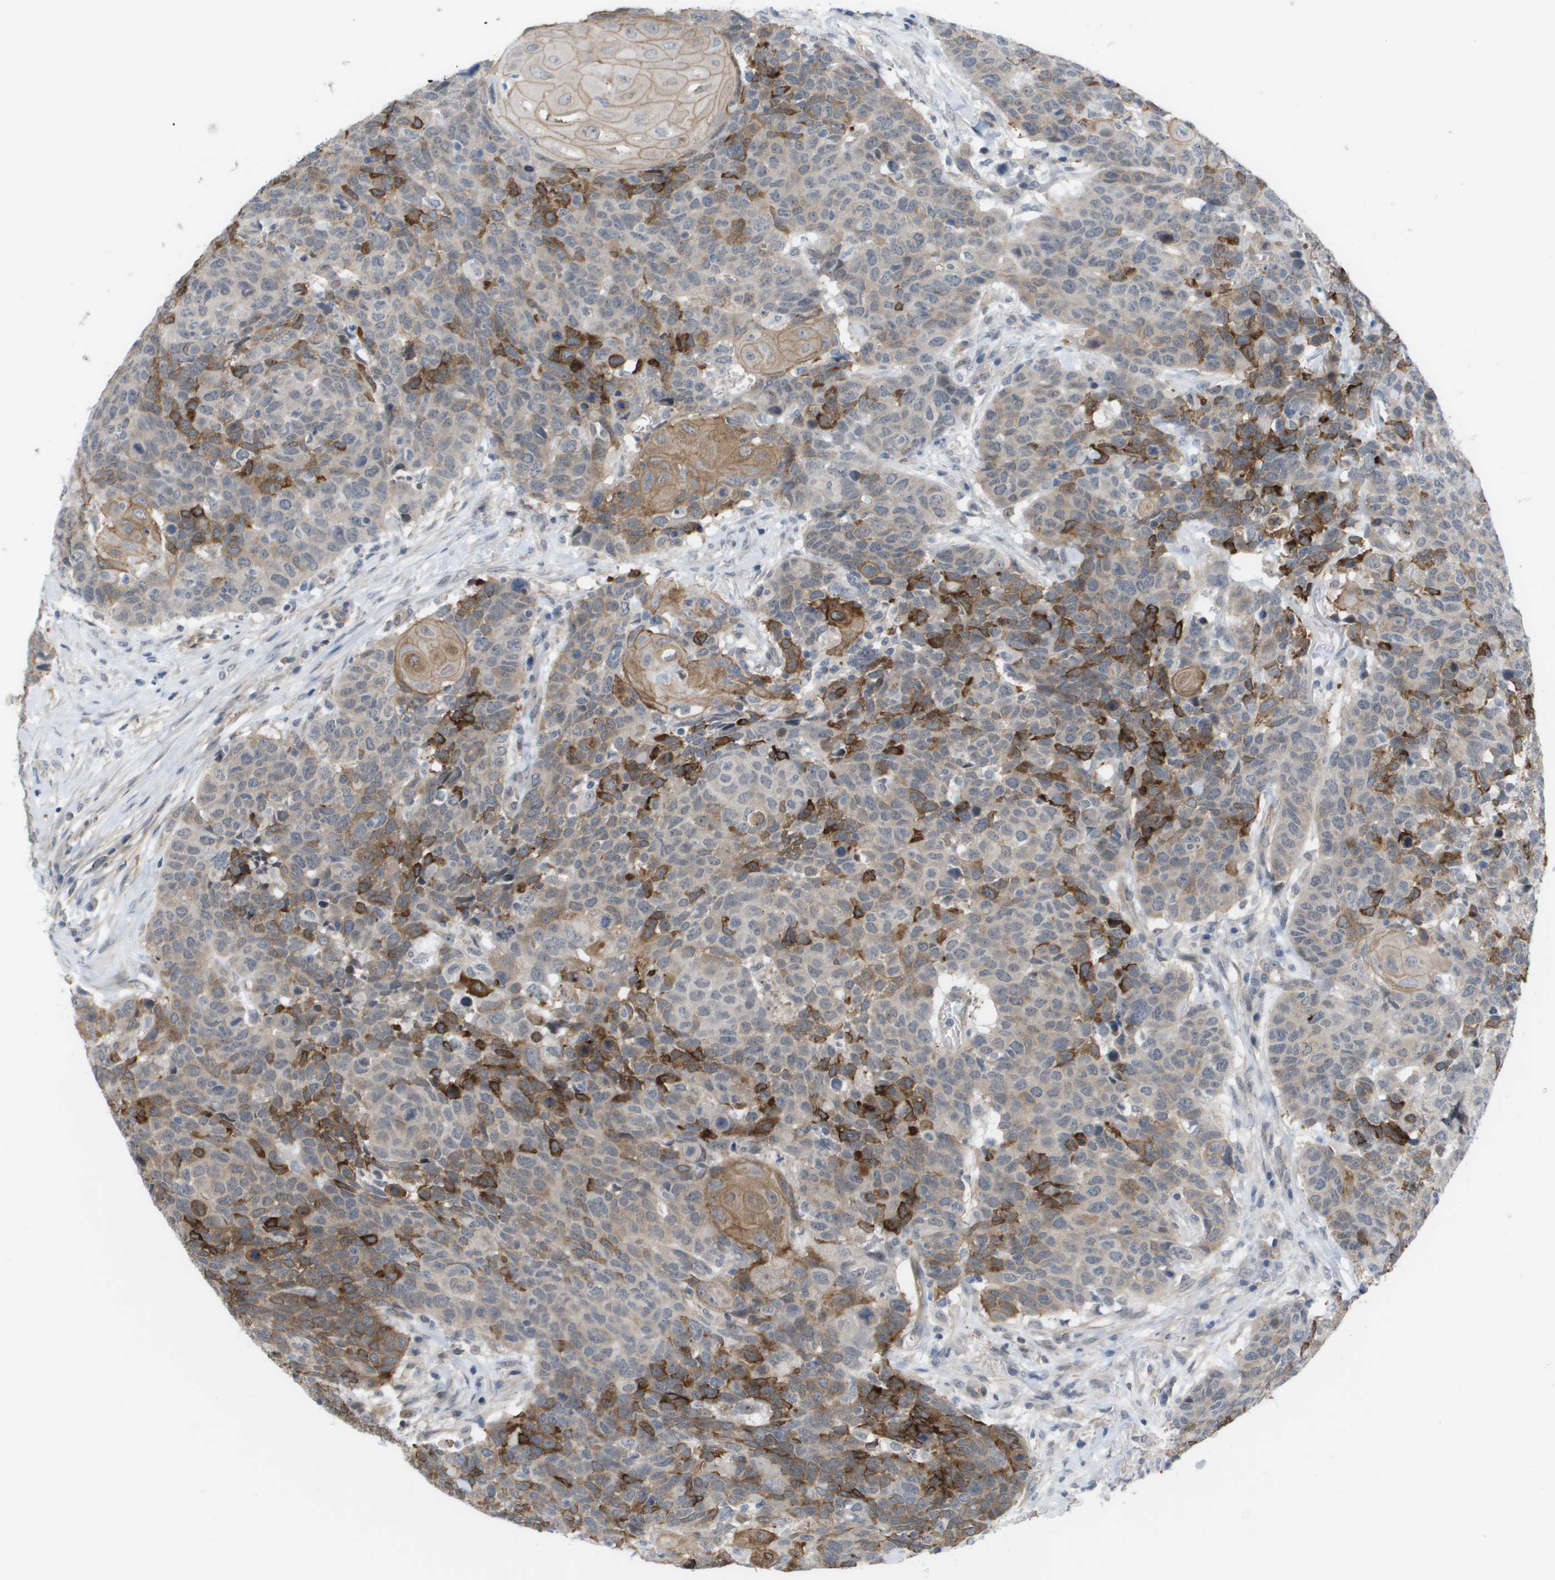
{"staining": {"intensity": "strong", "quantity": "<25%", "location": "cytoplasmic/membranous"}, "tissue": "head and neck cancer", "cell_type": "Tumor cells", "image_type": "cancer", "snomed": [{"axis": "morphology", "description": "Squamous cell carcinoma, NOS"}, {"axis": "topography", "description": "Head-Neck"}], "caption": "Immunohistochemical staining of squamous cell carcinoma (head and neck) exhibits medium levels of strong cytoplasmic/membranous positivity in approximately <25% of tumor cells. The staining is performed using DAB (3,3'-diaminobenzidine) brown chromogen to label protein expression. The nuclei are counter-stained blue using hematoxylin.", "gene": "MTARC2", "patient": {"sex": "male", "age": 66}}